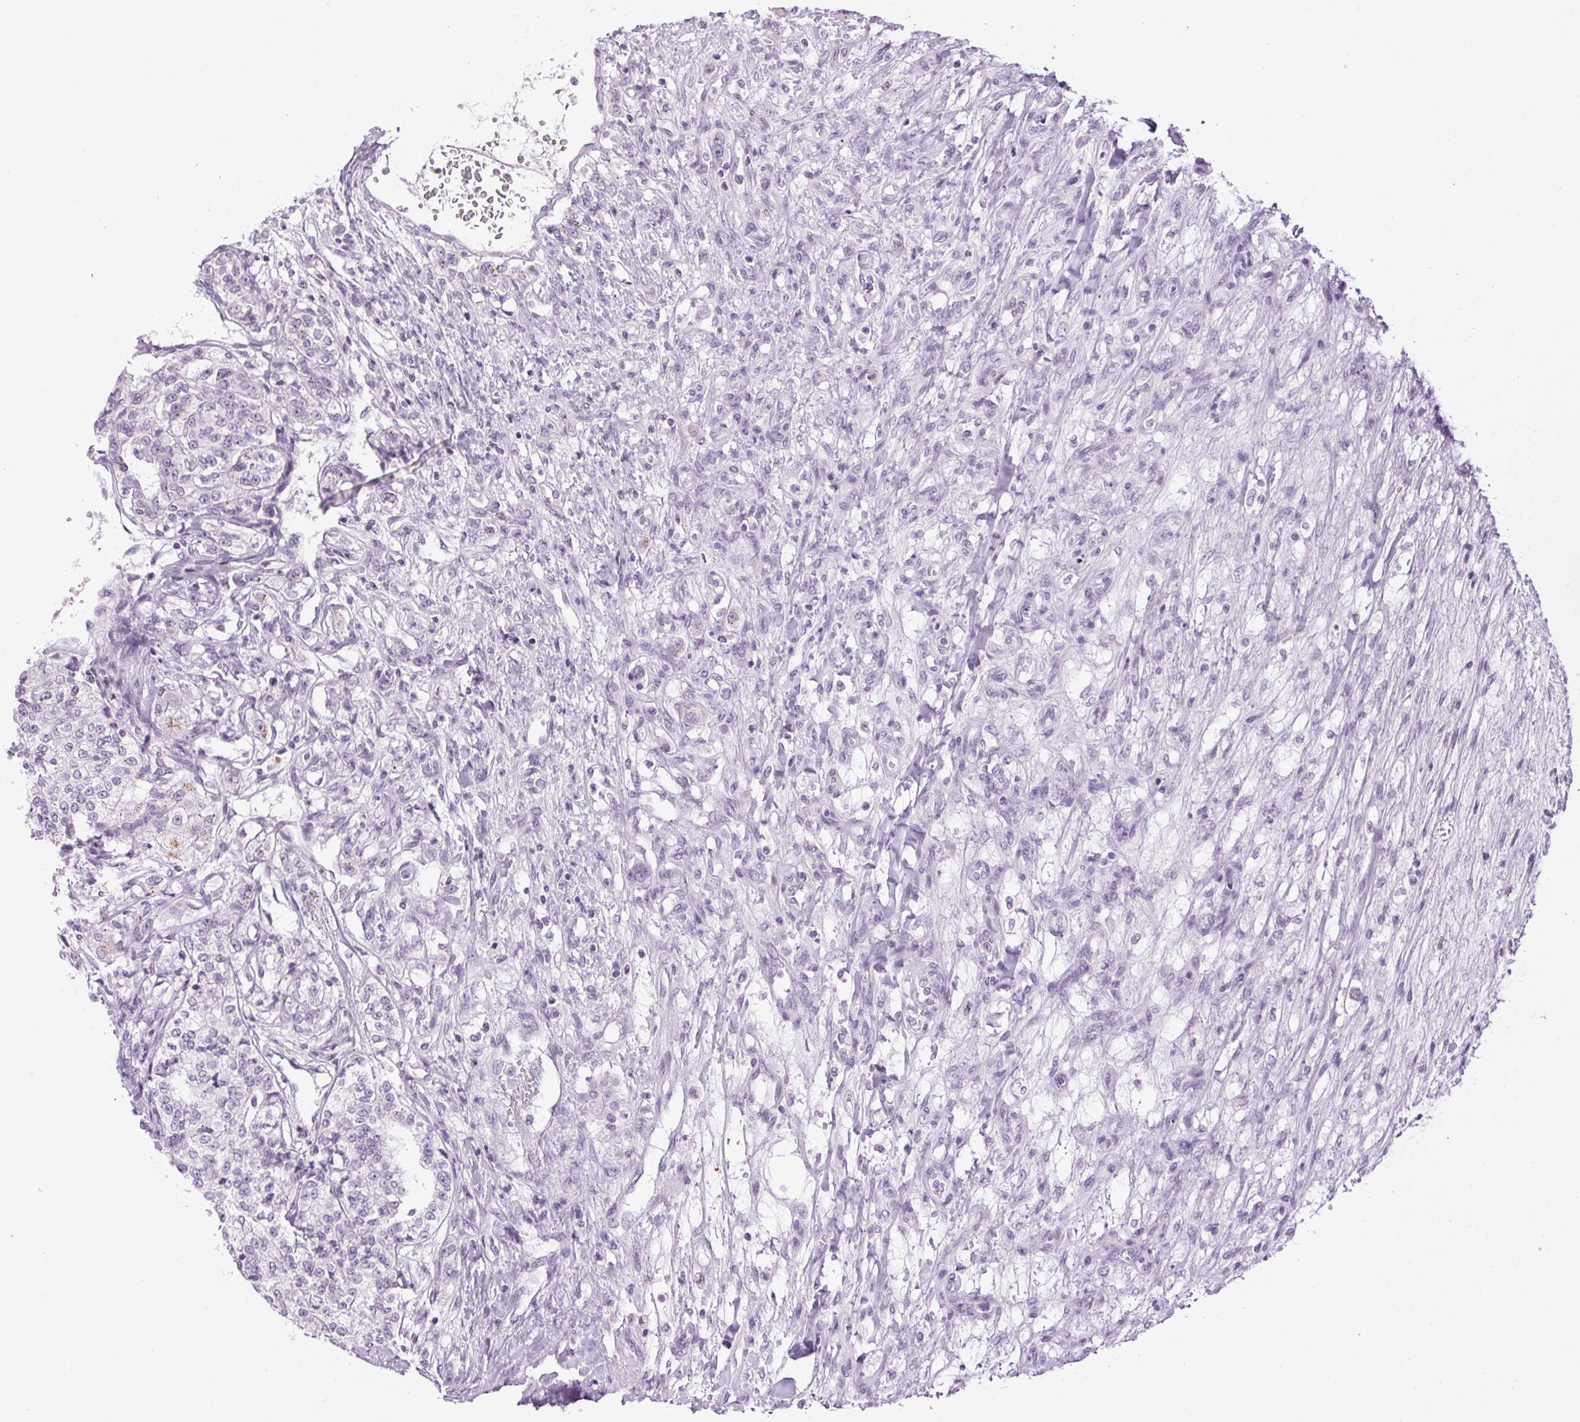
{"staining": {"intensity": "negative", "quantity": "none", "location": "none"}, "tissue": "renal cancer", "cell_type": "Tumor cells", "image_type": "cancer", "snomed": [{"axis": "morphology", "description": "Adenocarcinoma, NOS"}, {"axis": "topography", "description": "Kidney"}], "caption": "High magnification brightfield microscopy of renal cancer stained with DAB (3,3'-diaminobenzidine) (brown) and counterstained with hematoxylin (blue): tumor cells show no significant expression.", "gene": "TMEM88B", "patient": {"sex": "female", "age": 63}}